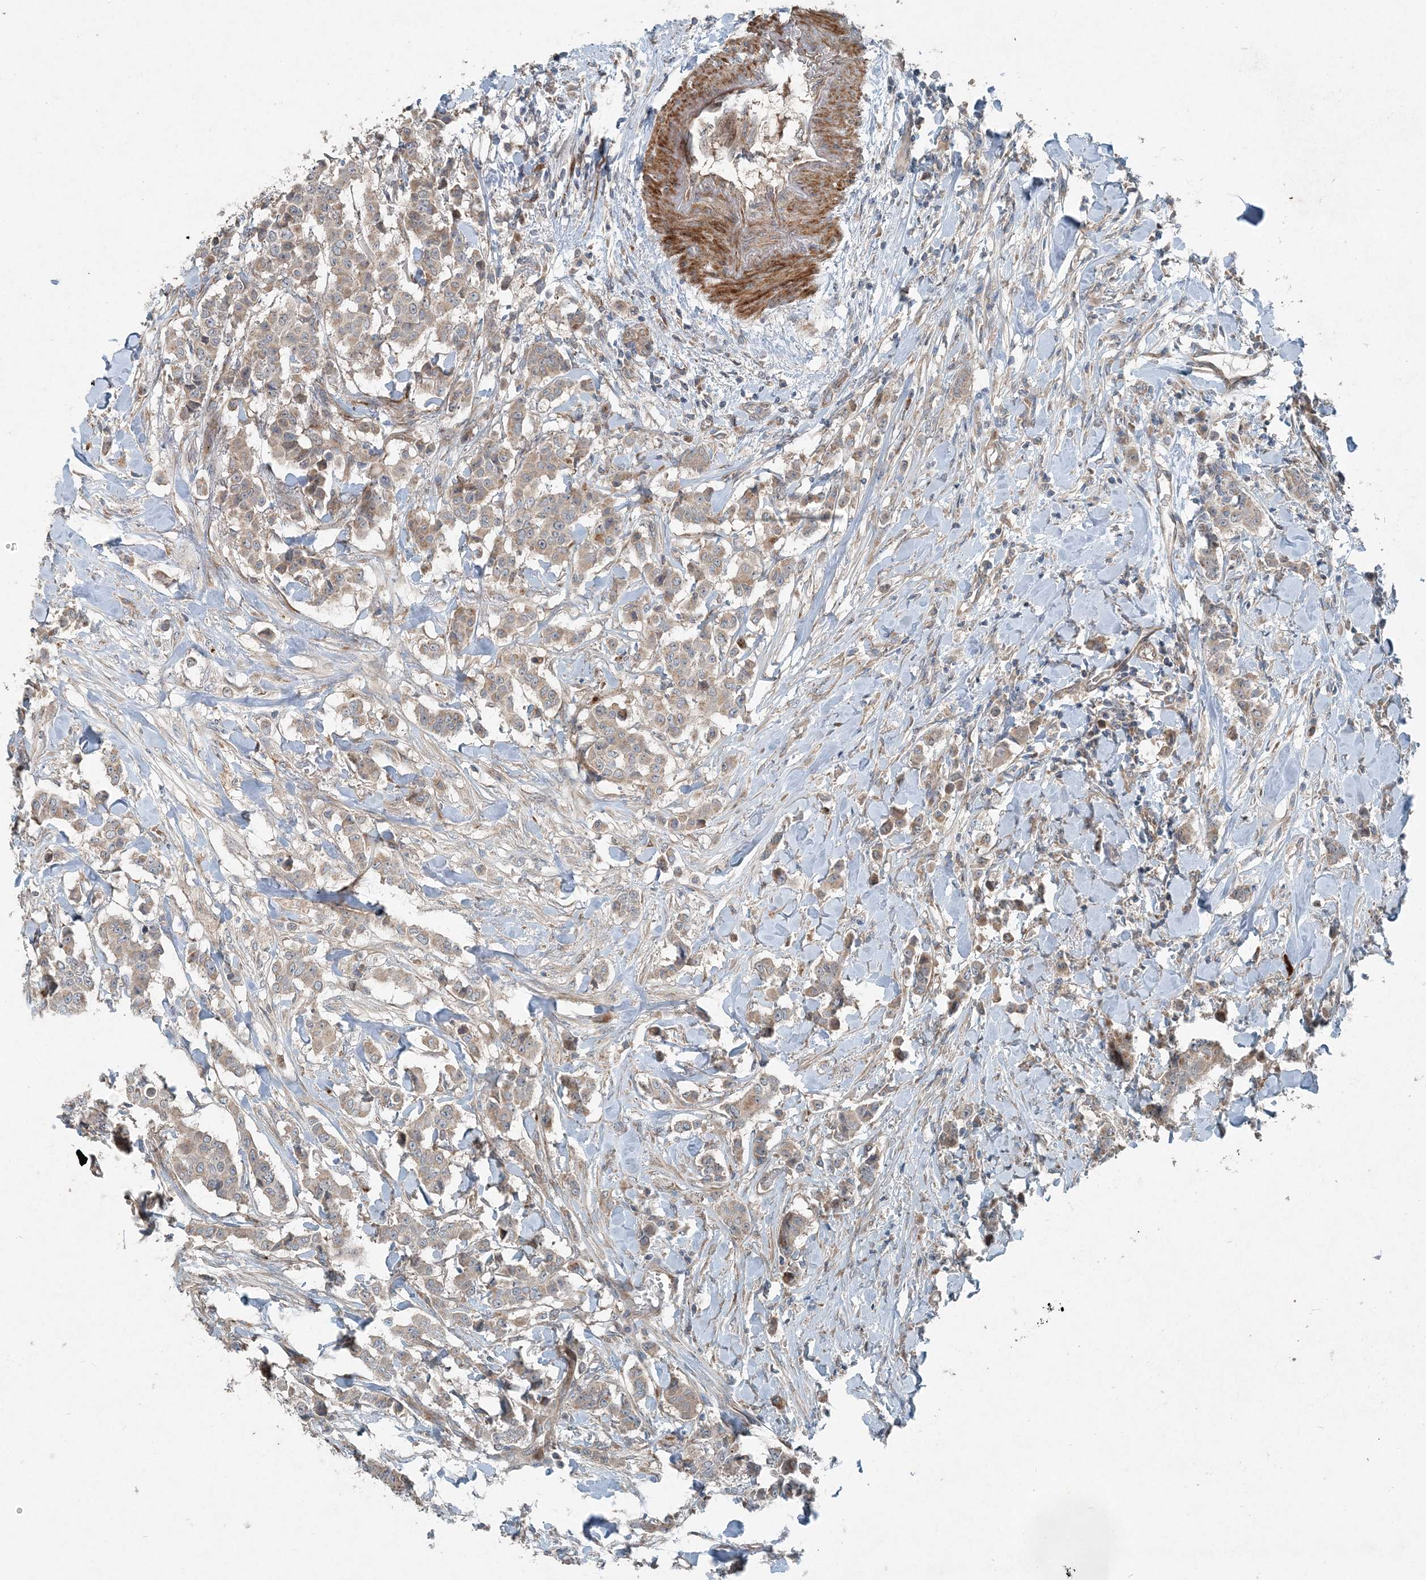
{"staining": {"intensity": "weak", "quantity": ">75%", "location": "cytoplasmic/membranous"}, "tissue": "breast cancer", "cell_type": "Tumor cells", "image_type": "cancer", "snomed": [{"axis": "morphology", "description": "Duct carcinoma"}, {"axis": "topography", "description": "Breast"}], "caption": "Immunohistochemistry histopathology image of neoplastic tissue: human breast invasive ductal carcinoma stained using immunohistochemistry reveals low levels of weak protein expression localized specifically in the cytoplasmic/membranous of tumor cells, appearing as a cytoplasmic/membranous brown color.", "gene": "INTU", "patient": {"sex": "female", "age": 40}}